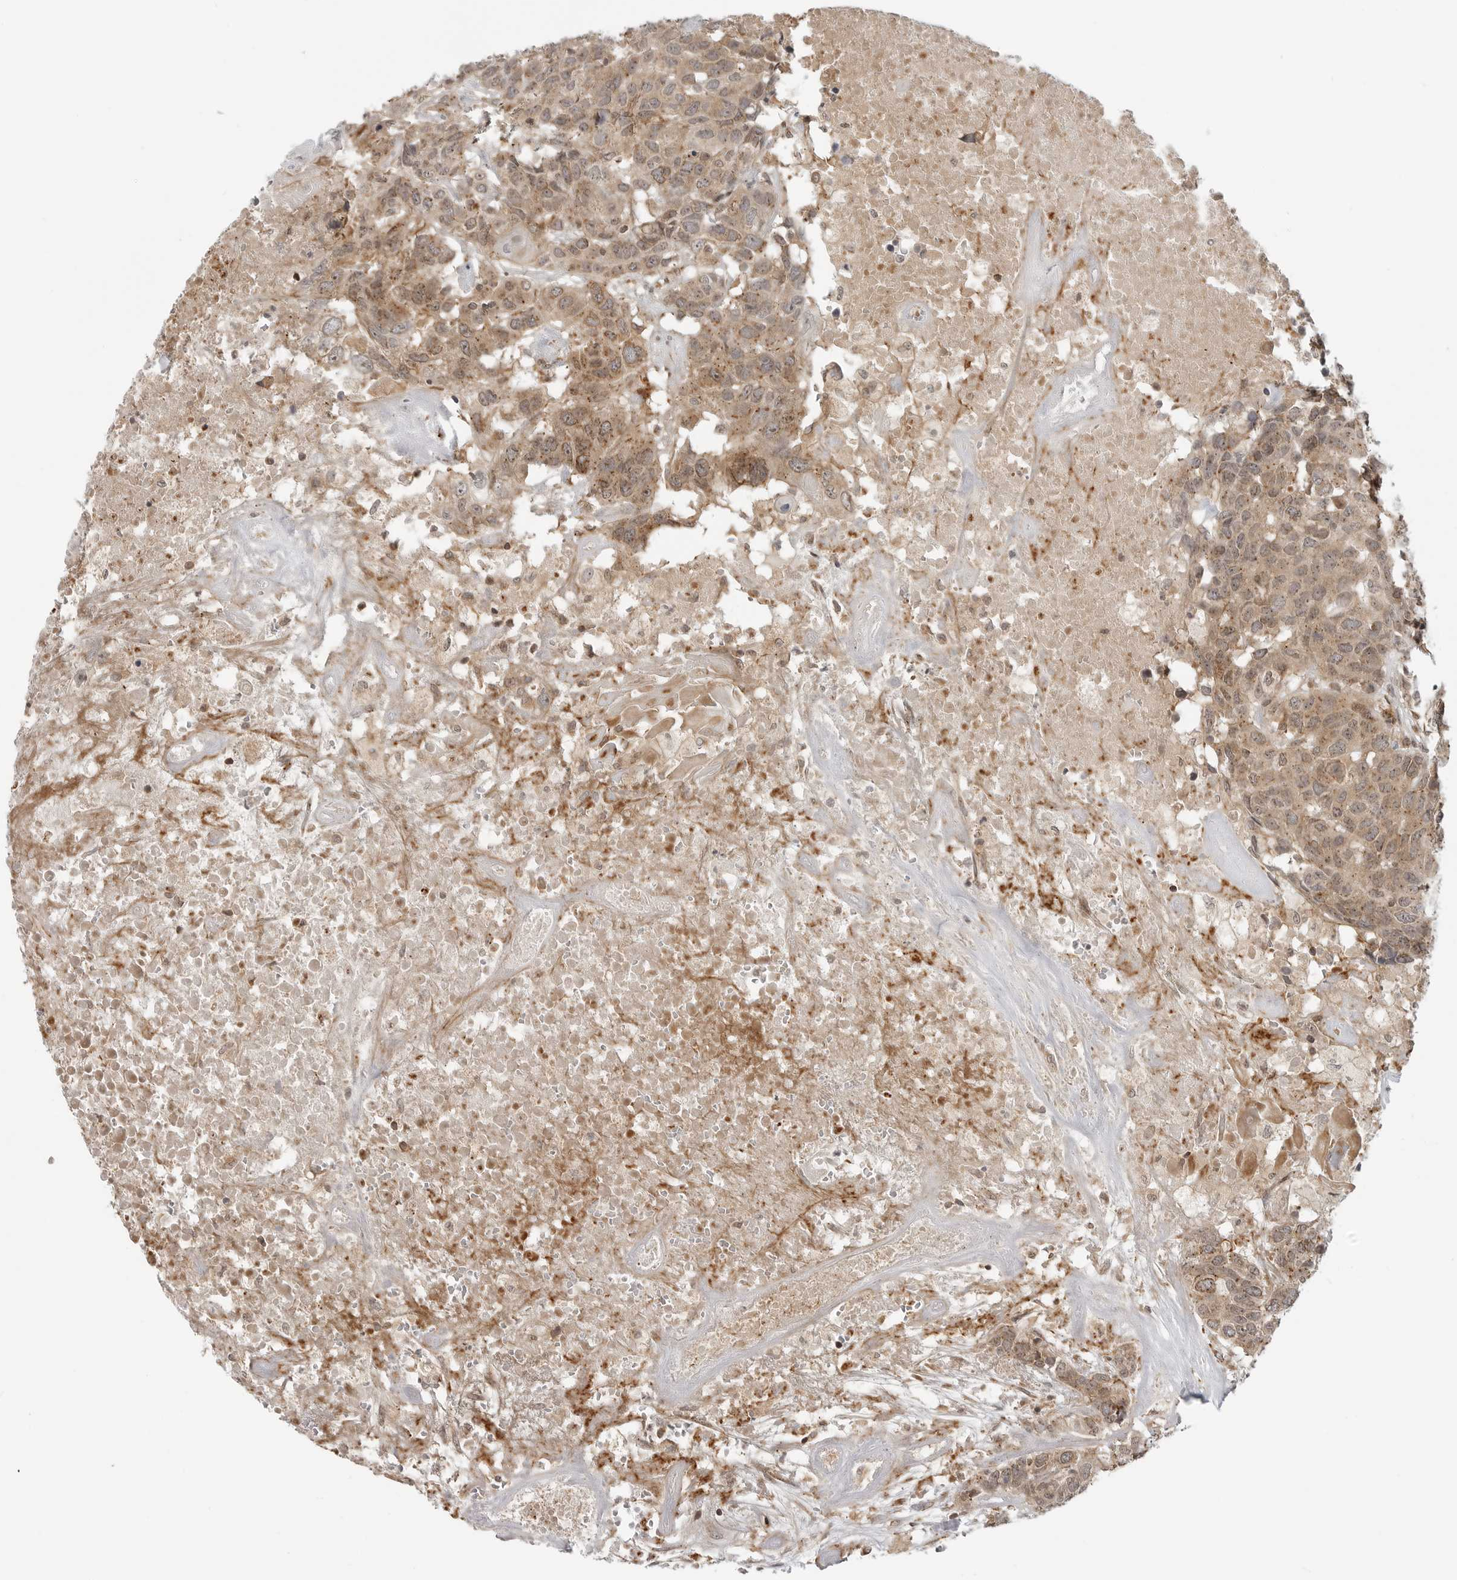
{"staining": {"intensity": "moderate", "quantity": ">75%", "location": "cytoplasmic/membranous"}, "tissue": "head and neck cancer", "cell_type": "Tumor cells", "image_type": "cancer", "snomed": [{"axis": "morphology", "description": "Squamous cell carcinoma, NOS"}, {"axis": "topography", "description": "Head-Neck"}], "caption": "A high-resolution photomicrograph shows IHC staining of head and neck squamous cell carcinoma, which shows moderate cytoplasmic/membranous positivity in about >75% of tumor cells.", "gene": "COPA", "patient": {"sex": "male", "age": 66}}